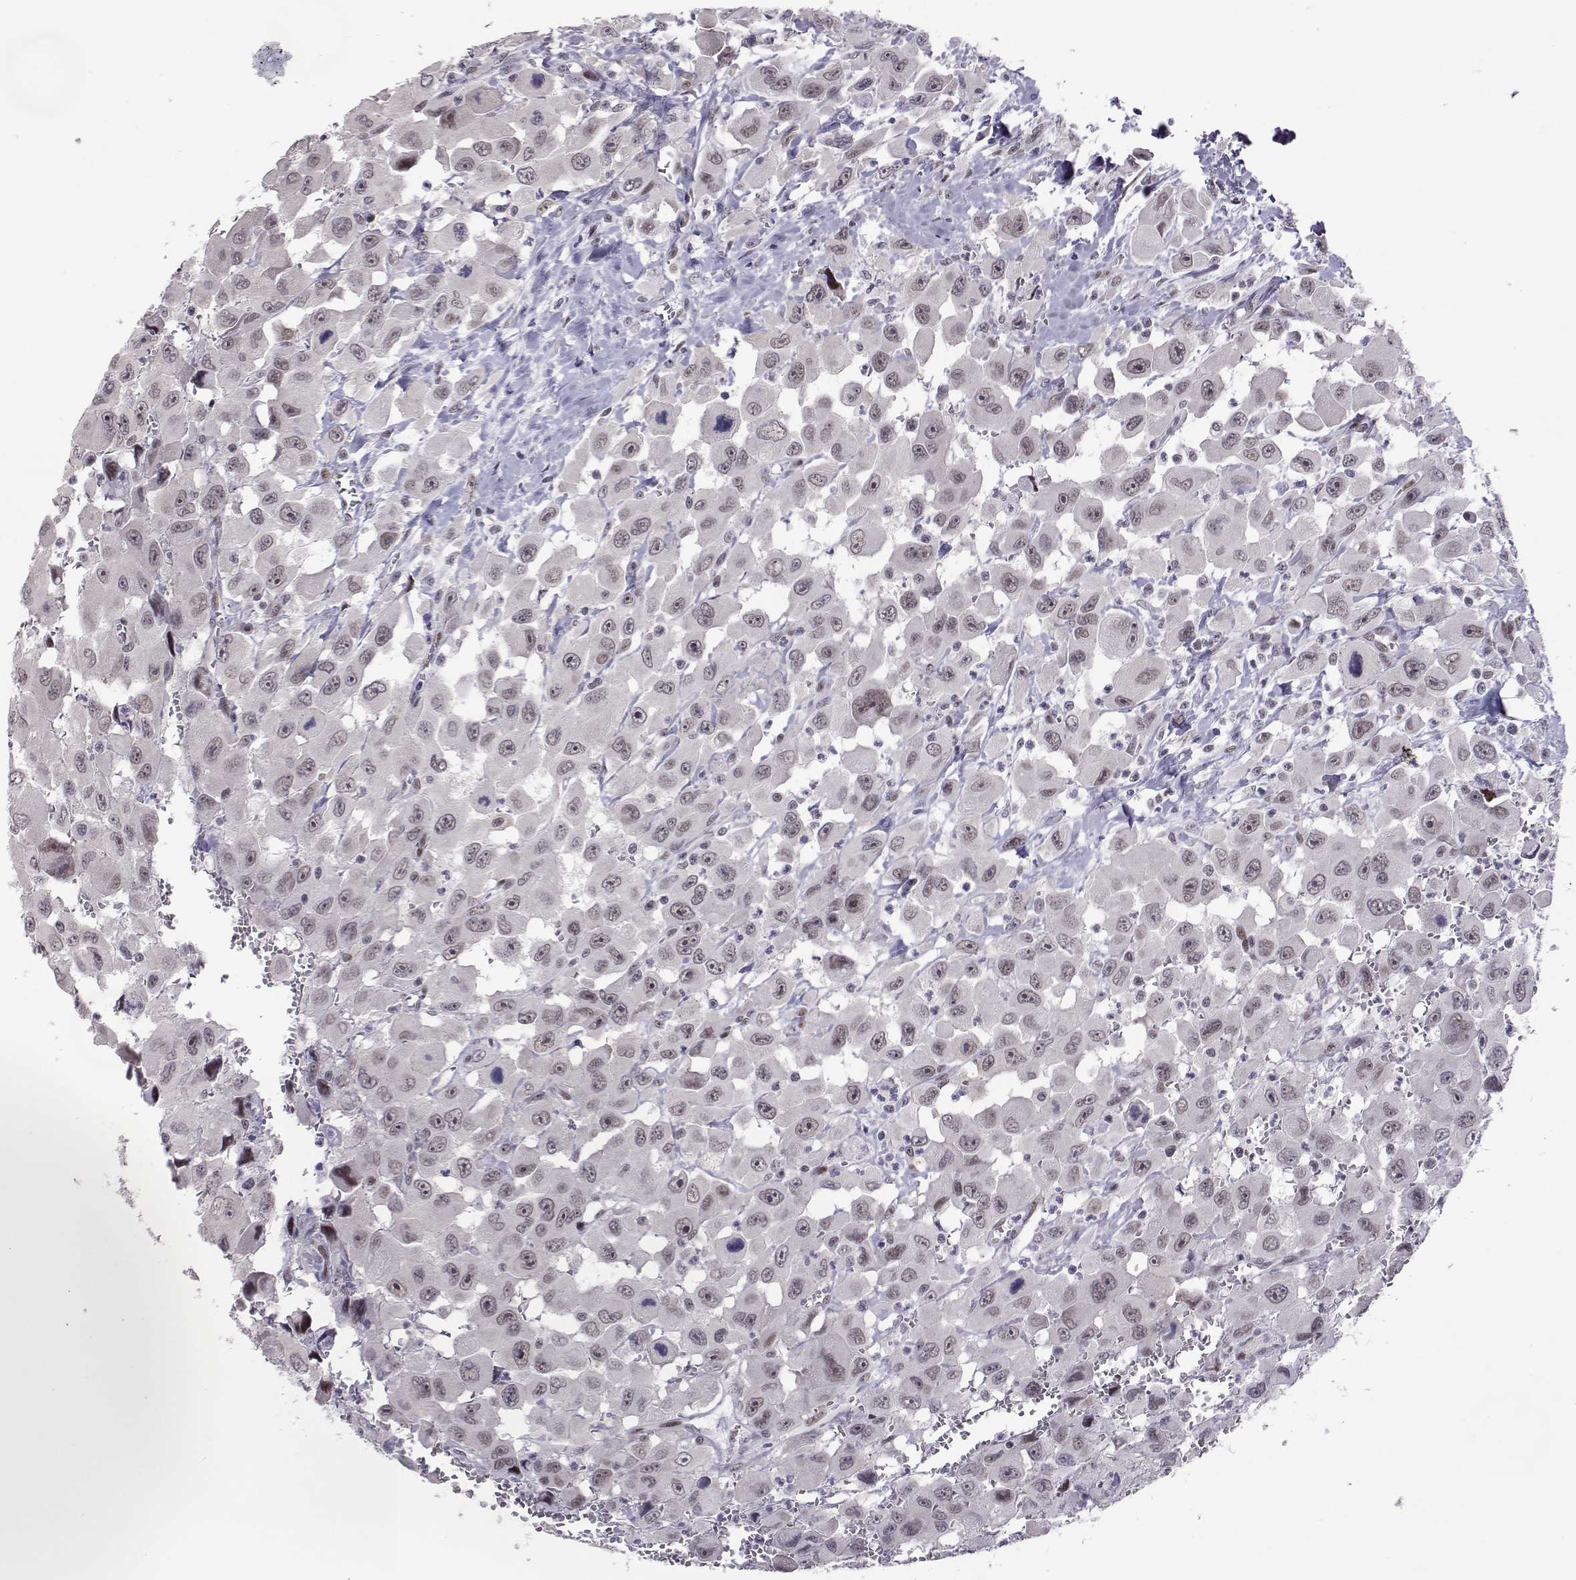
{"staining": {"intensity": "negative", "quantity": "none", "location": "none"}, "tissue": "head and neck cancer", "cell_type": "Tumor cells", "image_type": "cancer", "snomed": [{"axis": "morphology", "description": "Squamous cell carcinoma, NOS"}, {"axis": "morphology", "description": "Squamous cell carcinoma, metastatic, NOS"}, {"axis": "topography", "description": "Oral tissue"}, {"axis": "topography", "description": "Head-Neck"}], "caption": "Micrograph shows no protein positivity in tumor cells of head and neck cancer tissue.", "gene": "SIX6", "patient": {"sex": "female", "age": 85}}